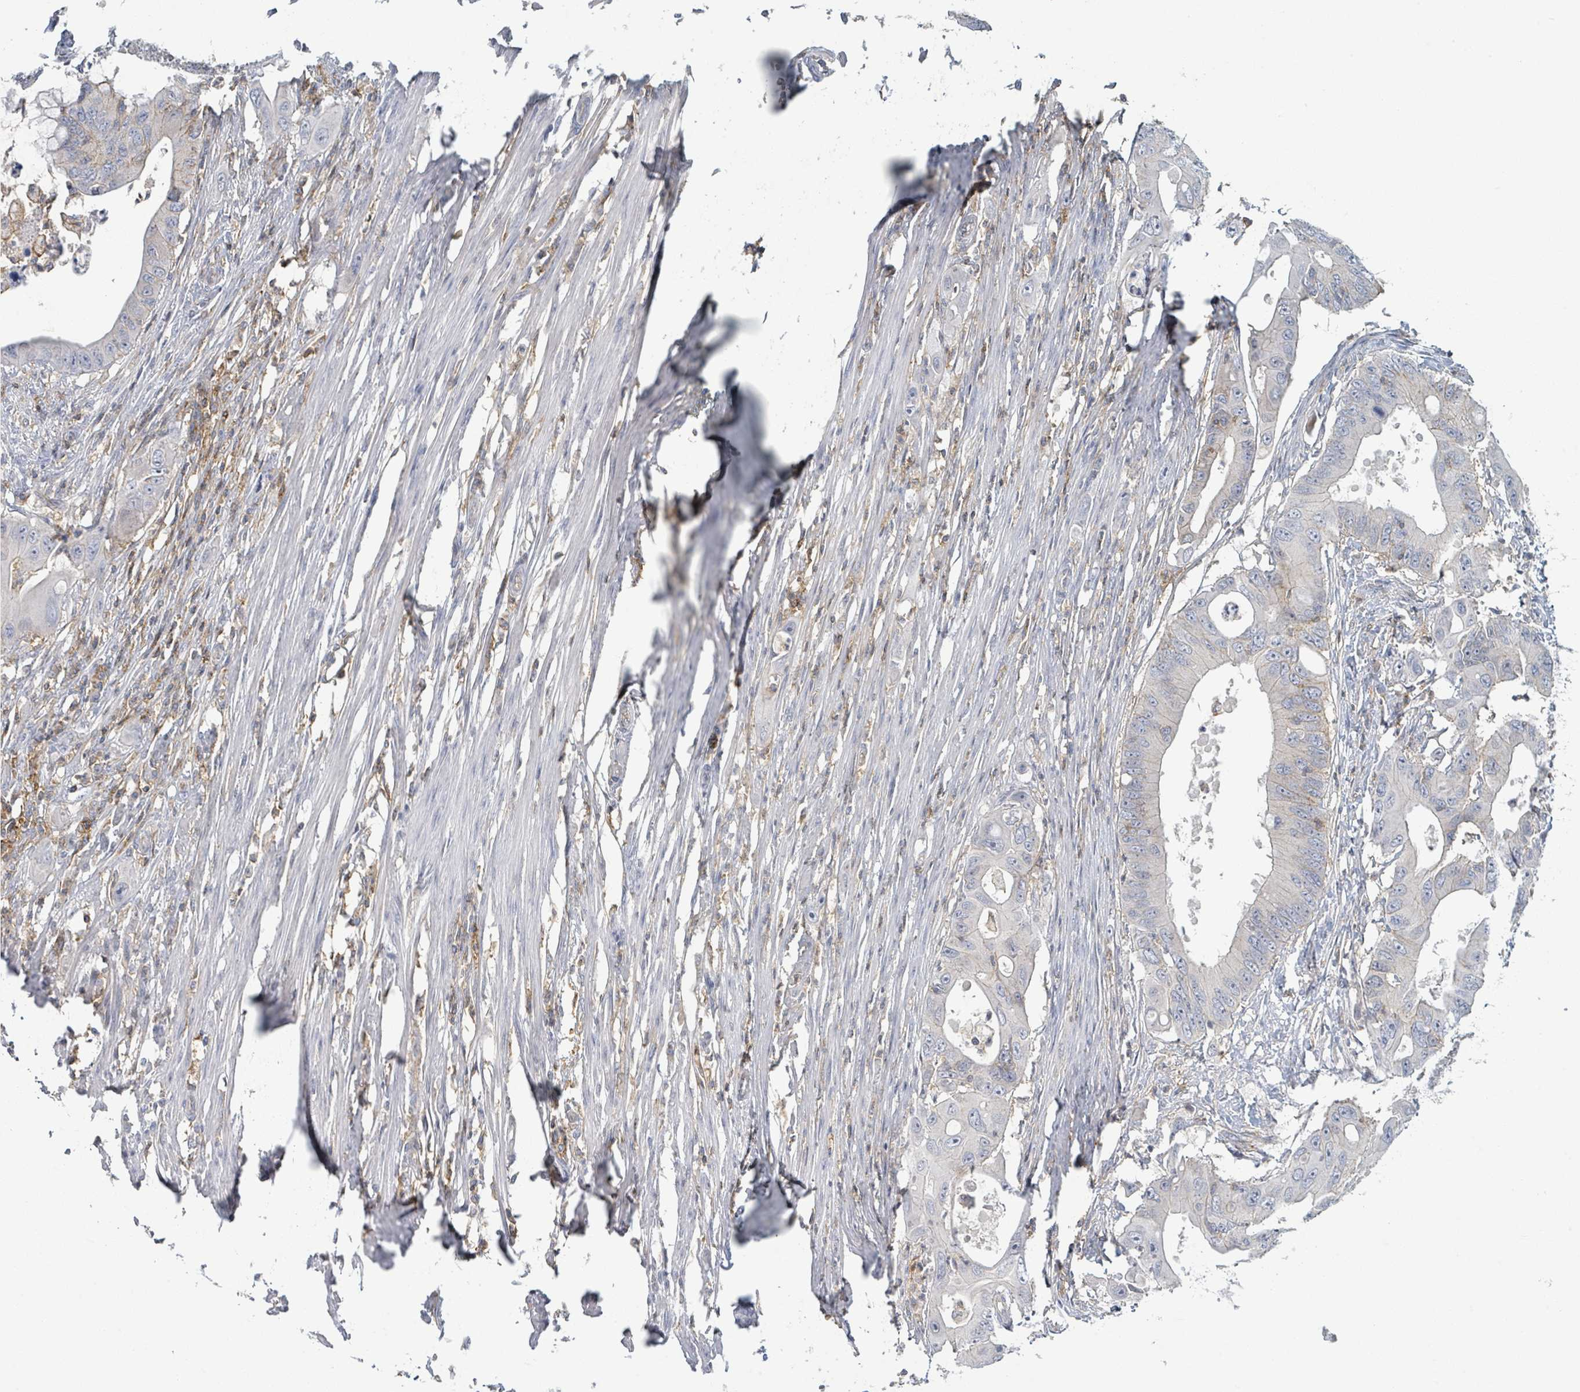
{"staining": {"intensity": "weak", "quantity": "<25%", "location": "cytoplasmic/membranous"}, "tissue": "colorectal cancer", "cell_type": "Tumor cells", "image_type": "cancer", "snomed": [{"axis": "morphology", "description": "Adenocarcinoma, NOS"}, {"axis": "topography", "description": "Colon"}], "caption": "Tumor cells are negative for protein expression in human colorectal adenocarcinoma.", "gene": "TNFRSF14", "patient": {"sex": "male", "age": 71}}